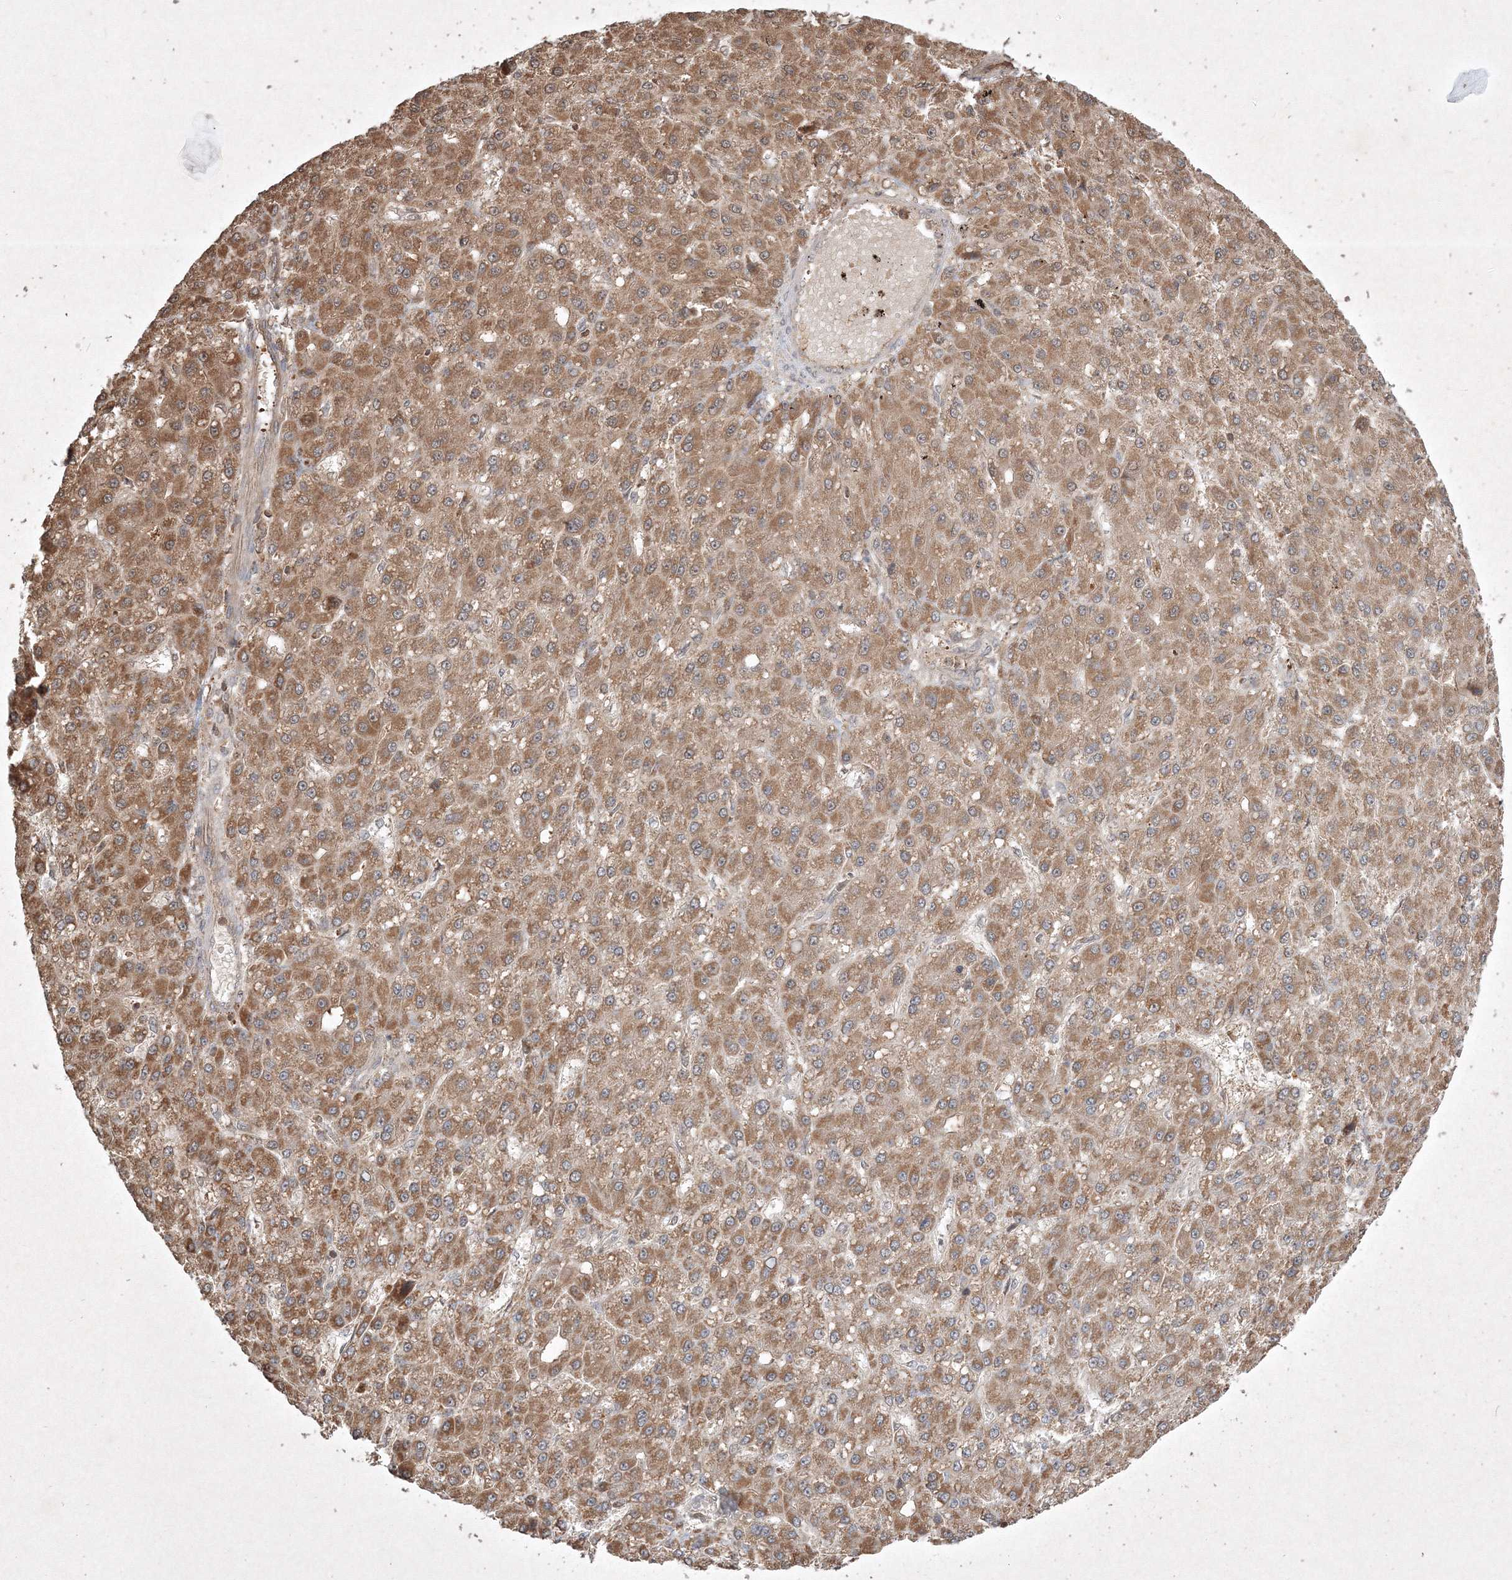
{"staining": {"intensity": "moderate", "quantity": ">75%", "location": "cytoplasmic/membranous"}, "tissue": "liver cancer", "cell_type": "Tumor cells", "image_type": "cancer", "snomed": [{"axis": "morphology", "description": "Carcinoma, Hepatocellular, NOS"}, {"axis": "topography", "description": "Liver"}], "caption": "The immunohistochemical stain shows moderate cytoplasmic/membranous staining in tumor cells of liver cancer (hepatocellular carcinoma) tissue.", "gene": "PLTP", "patient": {"sex": "male", "age": 67}}